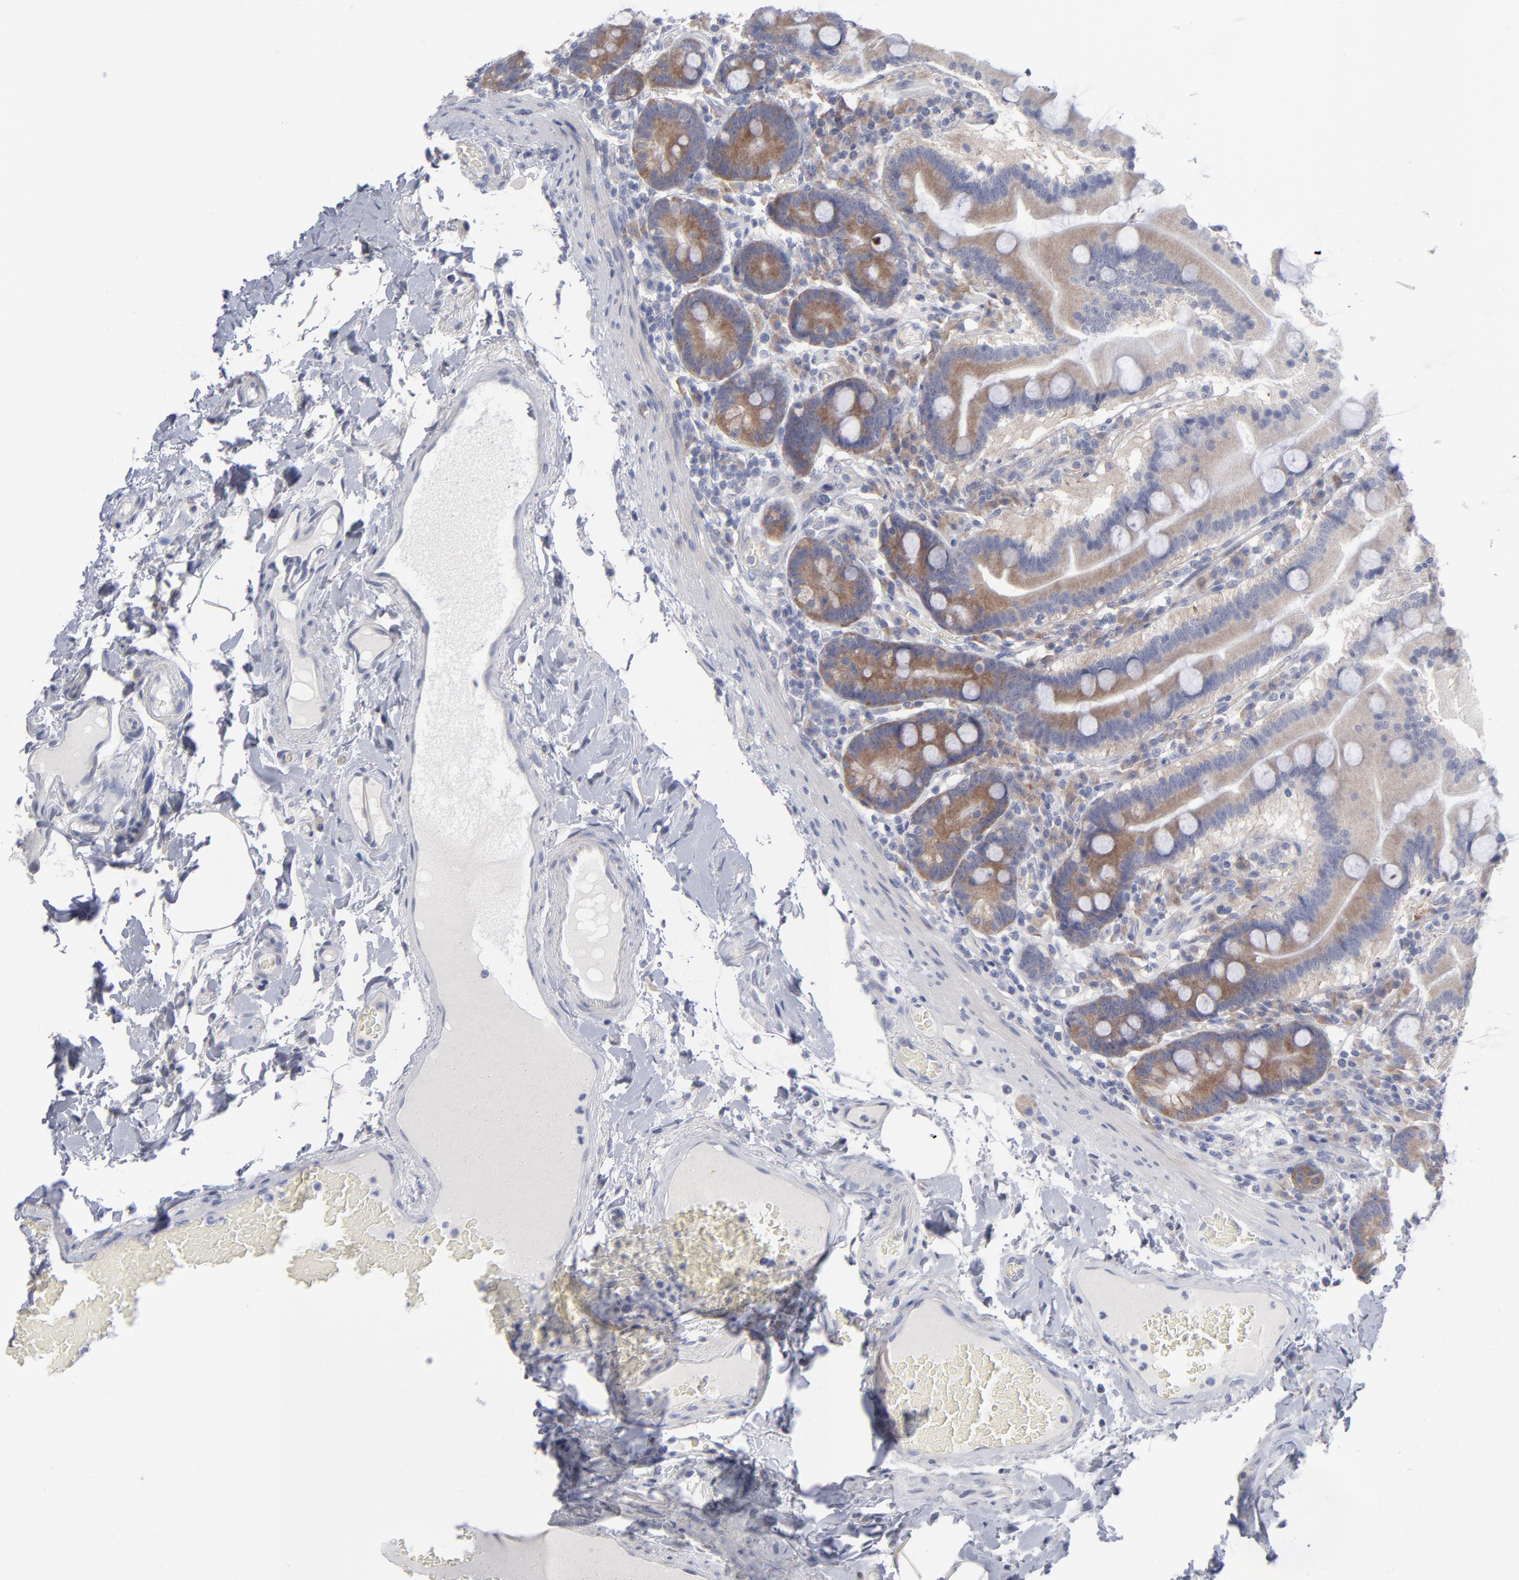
{"staining": {"intensity": "moderate", "quantity": "25%-75%", "location": "cytoplasmic/membranous"}, "tissue": "duodenum", "cell_type": "Glandular cells", "image_type": "normal", "snomed": [{"axis": "morphology", "description": "Normal tissue, NOS"}, {"axis": "topography", "description": "Duodenum"}], "caption": "Protein staining by immunohistochemistry (IHC) demonstrates moderate cytoplasmic/membranous expression in about 25%-75% of glandular cells in unremarkable duodenum. Immunohistochemistry stains the protein of interest in brown and the nuclei are stained blue.", "gene": "RPS24", "patient": {"sex": "female", "age": 64}}